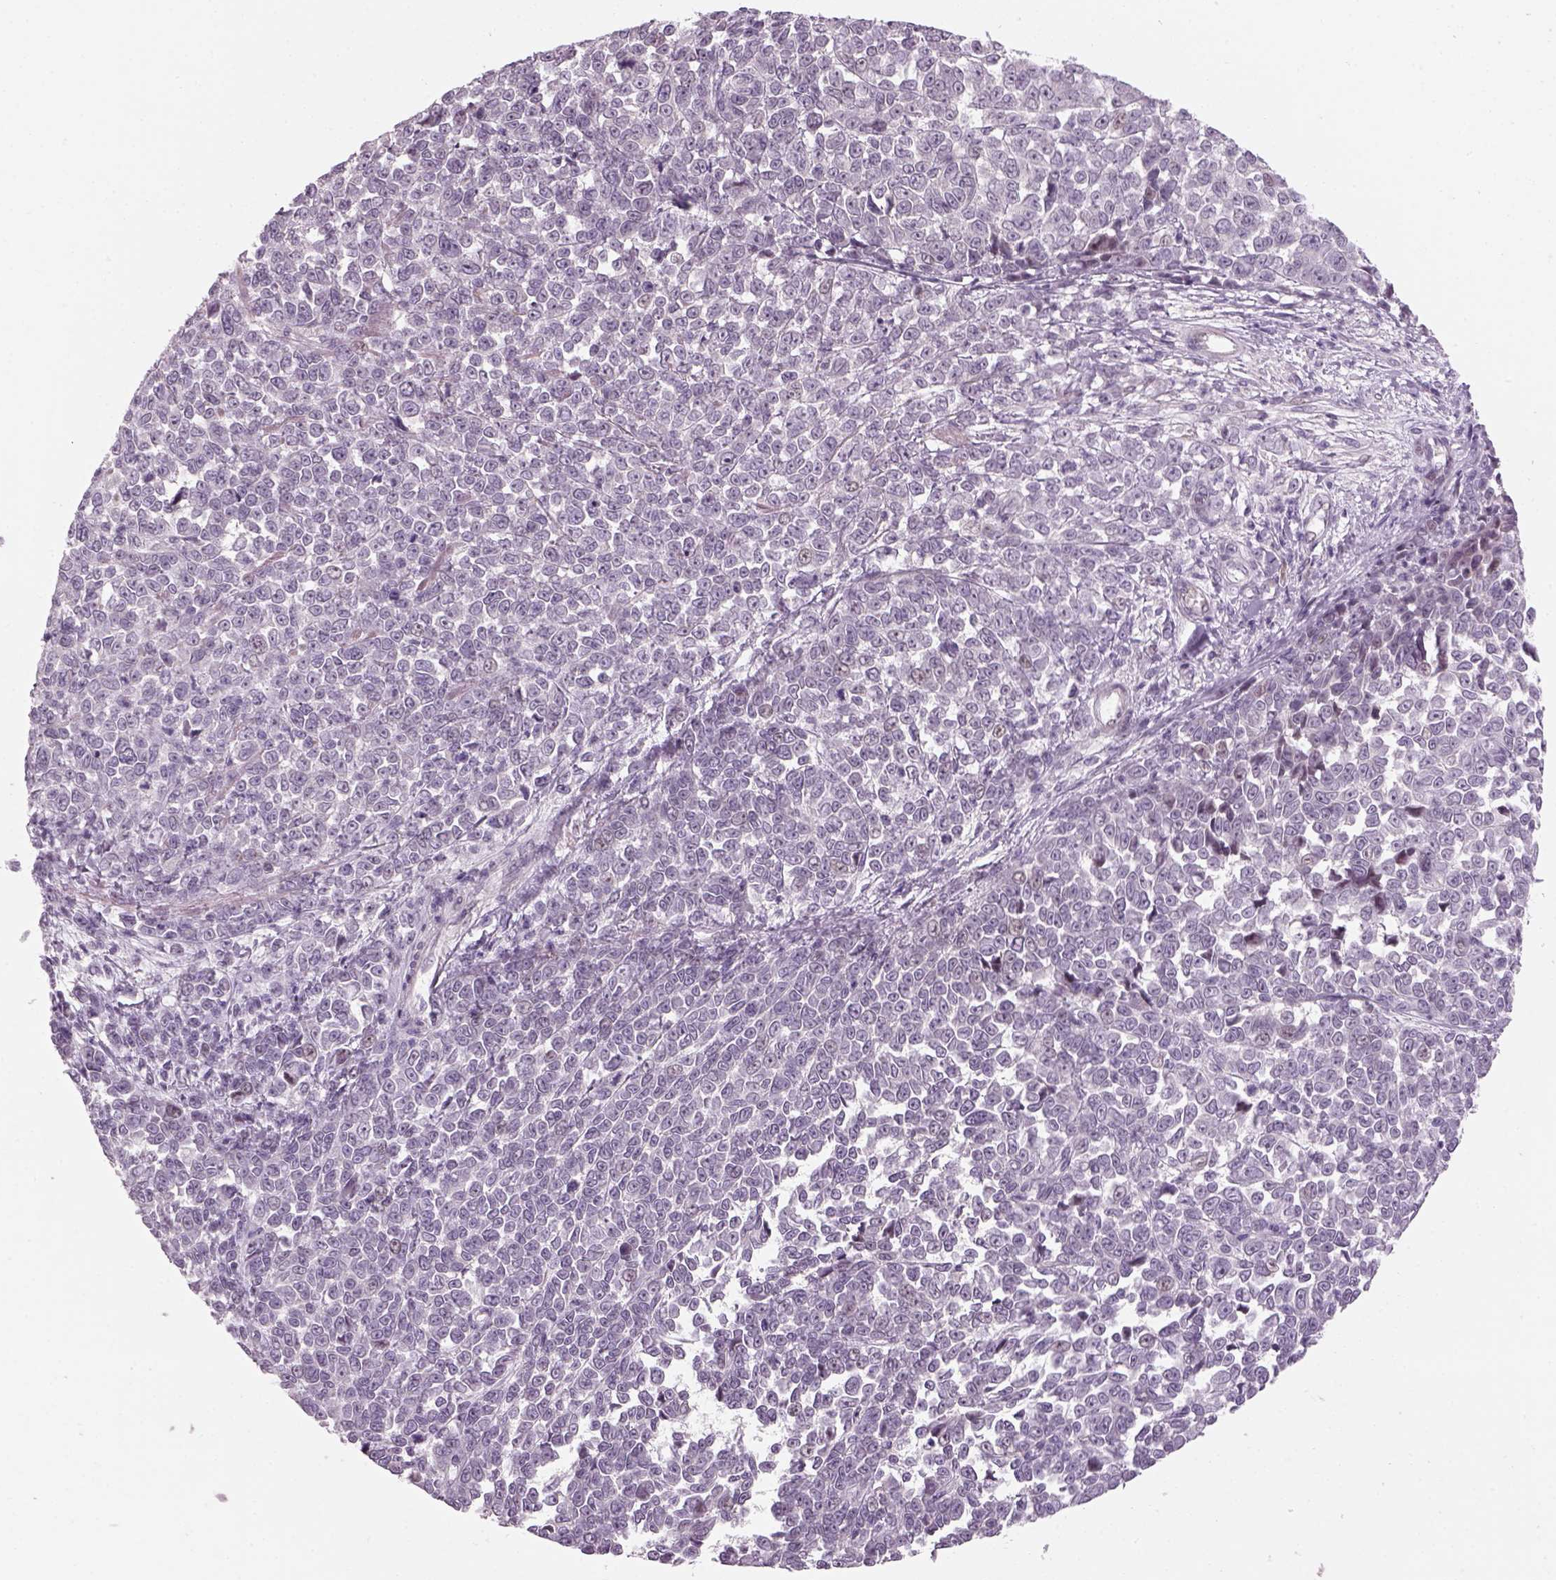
{"staining": {"intensity": "negative", "quantity": "none", "location": "none"}, "tissue": "melanoma", "cell_type": "Tumor cells", "image_type": "cancer", "snomed": [{"axis": "morphology", "description": "Malignant melanoma, NOS"}, {"axis": "topography", "description": "Skin"}], "caption": "Tumor cells are negative for protein expression in human melanoma.", "gene": "PENK", "patient": {"sex": "female", "age": 95}}